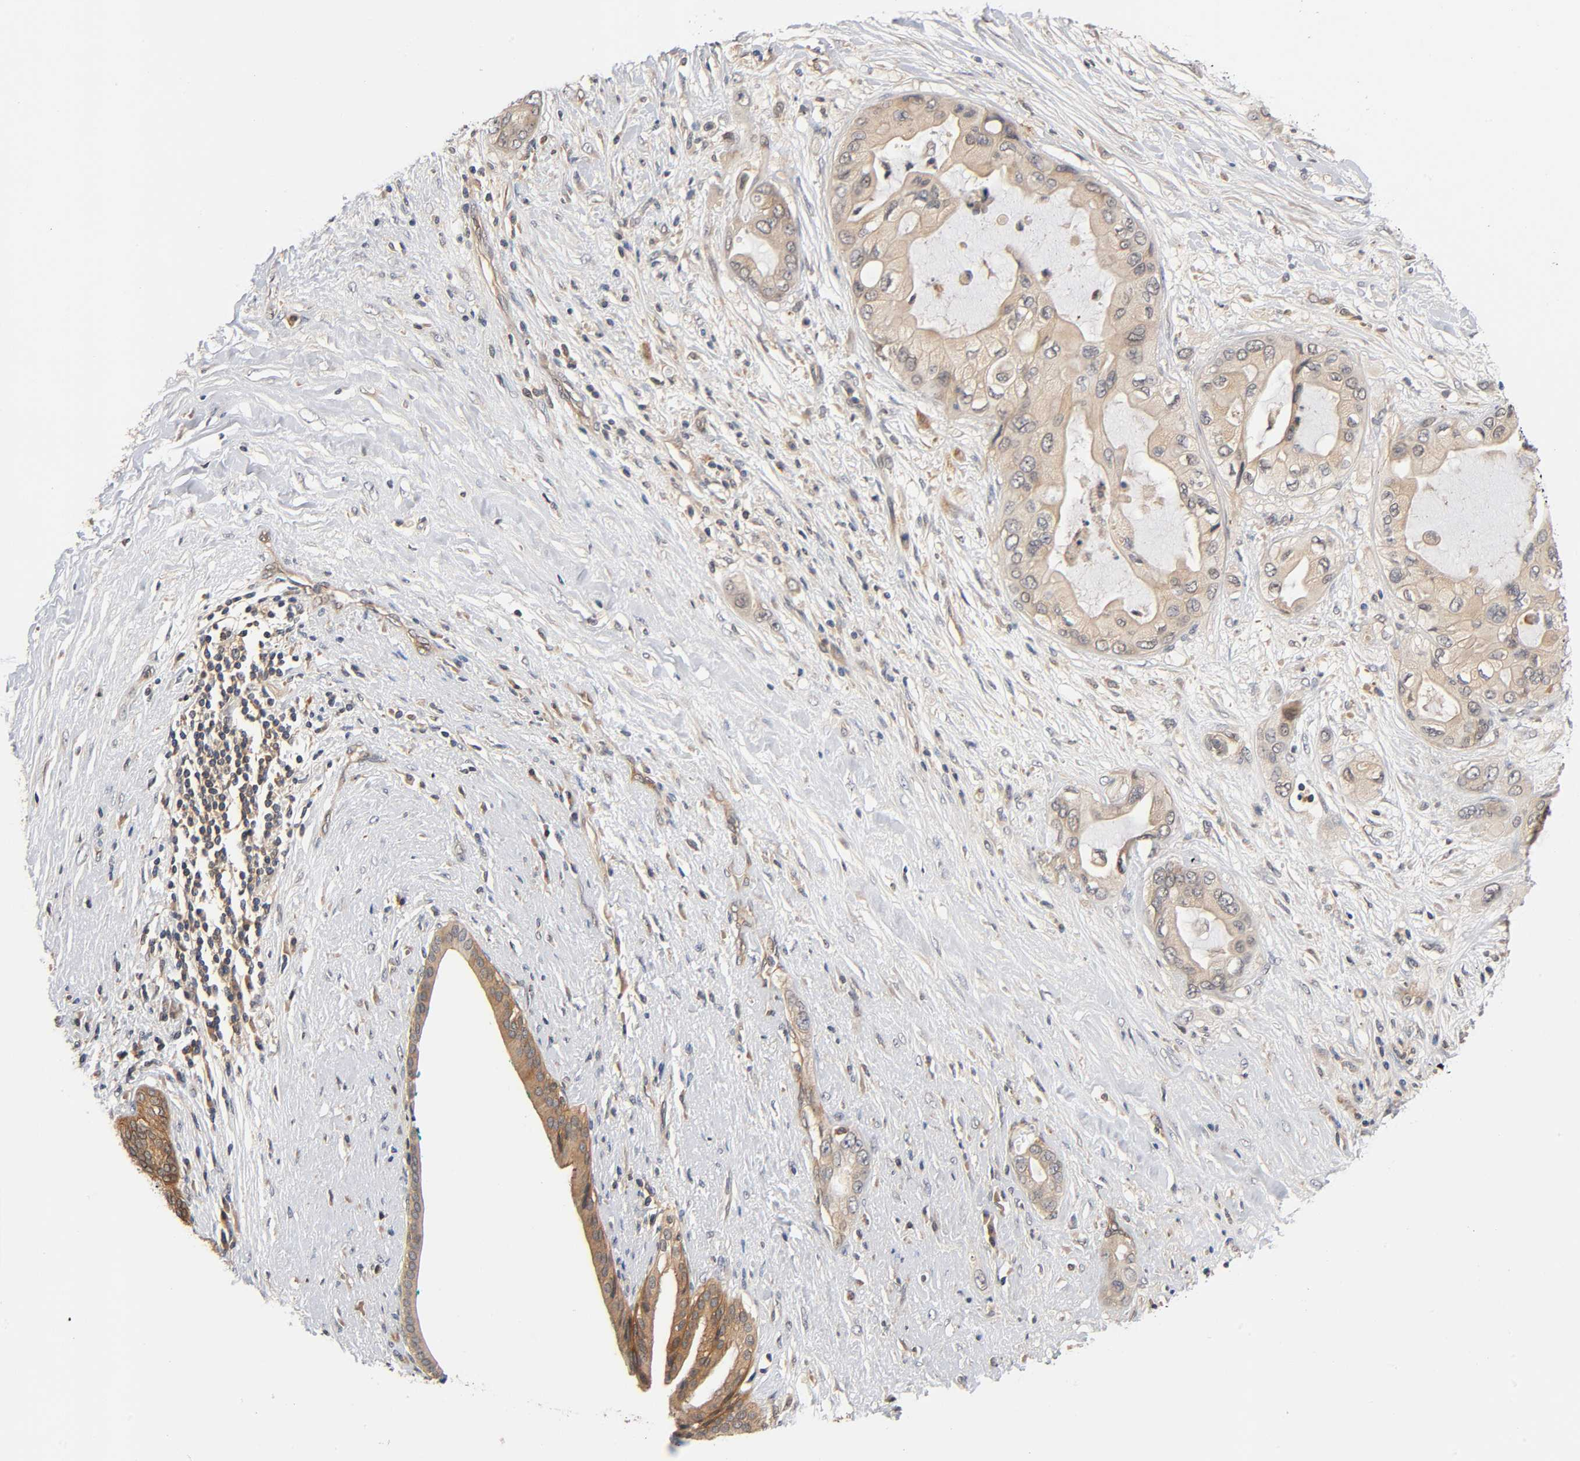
{"staining": {"intensity": "moderate", "quantity": ">75%", "location": "cytoplasmic/membranous"}, "tissue": "pancreatic cancer", "cell_type": "Tumor cells", "image_type": "cancer", "snomed": [{"axis": "morphology", "description": "Adenocarcinoma, NOS"}, {"axis": "topography", "description": "Pancreas"}], "caption": "Protein staining of pancreatic cancer (adenocarcinoma) tissue displays moderate cytoplasmic/membranous expression in approximately >75% of tumor cells.", "gene": "PRKAB1", "patient": {"sex": "female", "age": 59}}